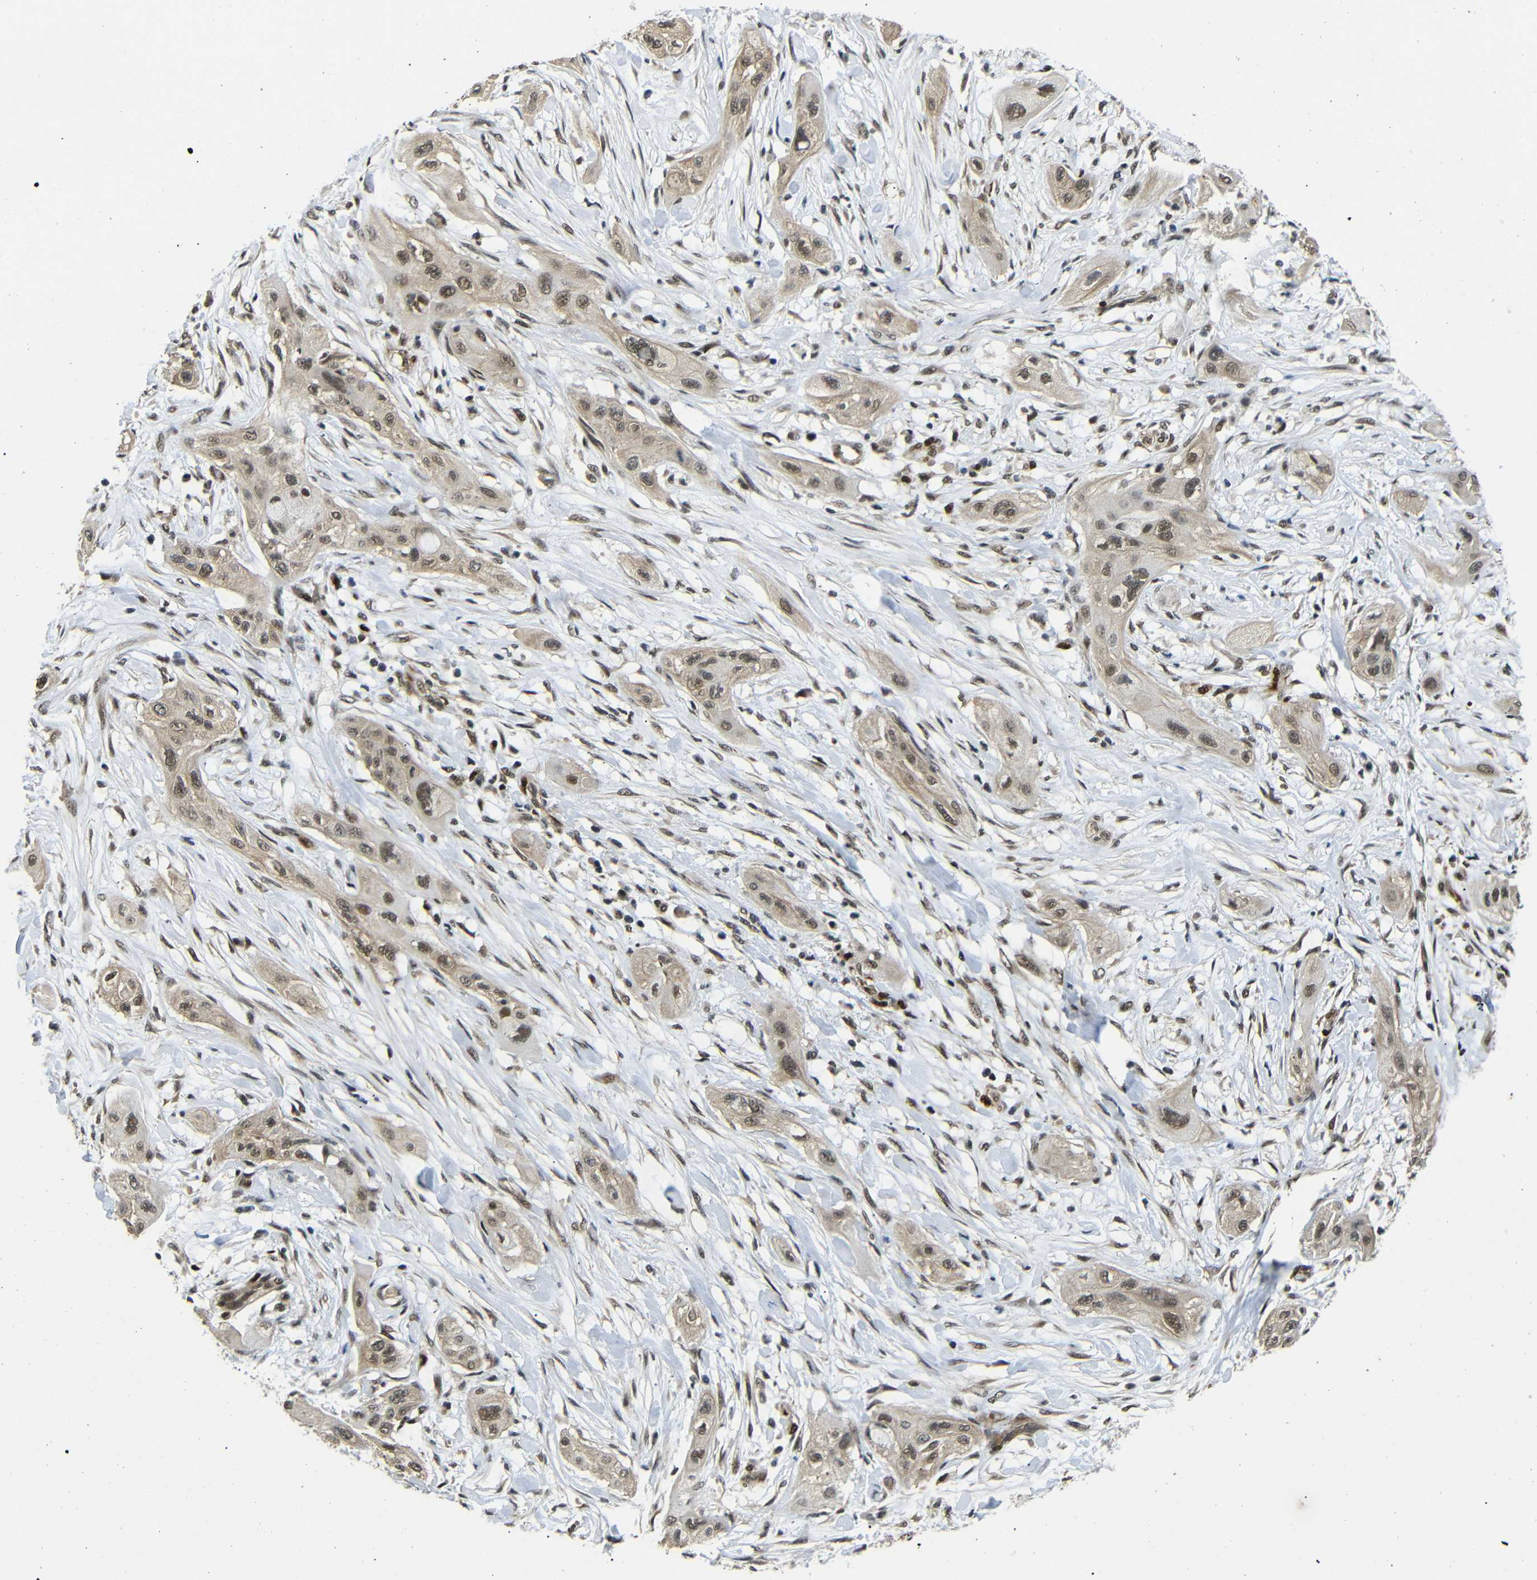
{"staining": {"intensity": "moderate", "quantity": ">75%", "location": "cytoplasmic/membranous,nuclear"}, "tissue": "lung cancer", "cell_type": "Tumor cells", "image_type": "cancer", "snomed": [{"axis": "morphology", "description": "Squamous cell carcinoma, NOS"}, {"axis": "topography", "description": "Lung"}], "caption": "Tumor cells demonstrate medium levels of moderate cytoplasmic/membranous and nuclear positivity in approximately >75% of cells in human lung squamous cell carcinoma. Using DAB (3,3'-diaminobenzidine) (brown) and hematoxylin (blue) stains, captured at high magnification using brightfield microscopy.", "gene": "TBX2", "patient": {"sex": "female", "age": 47}}